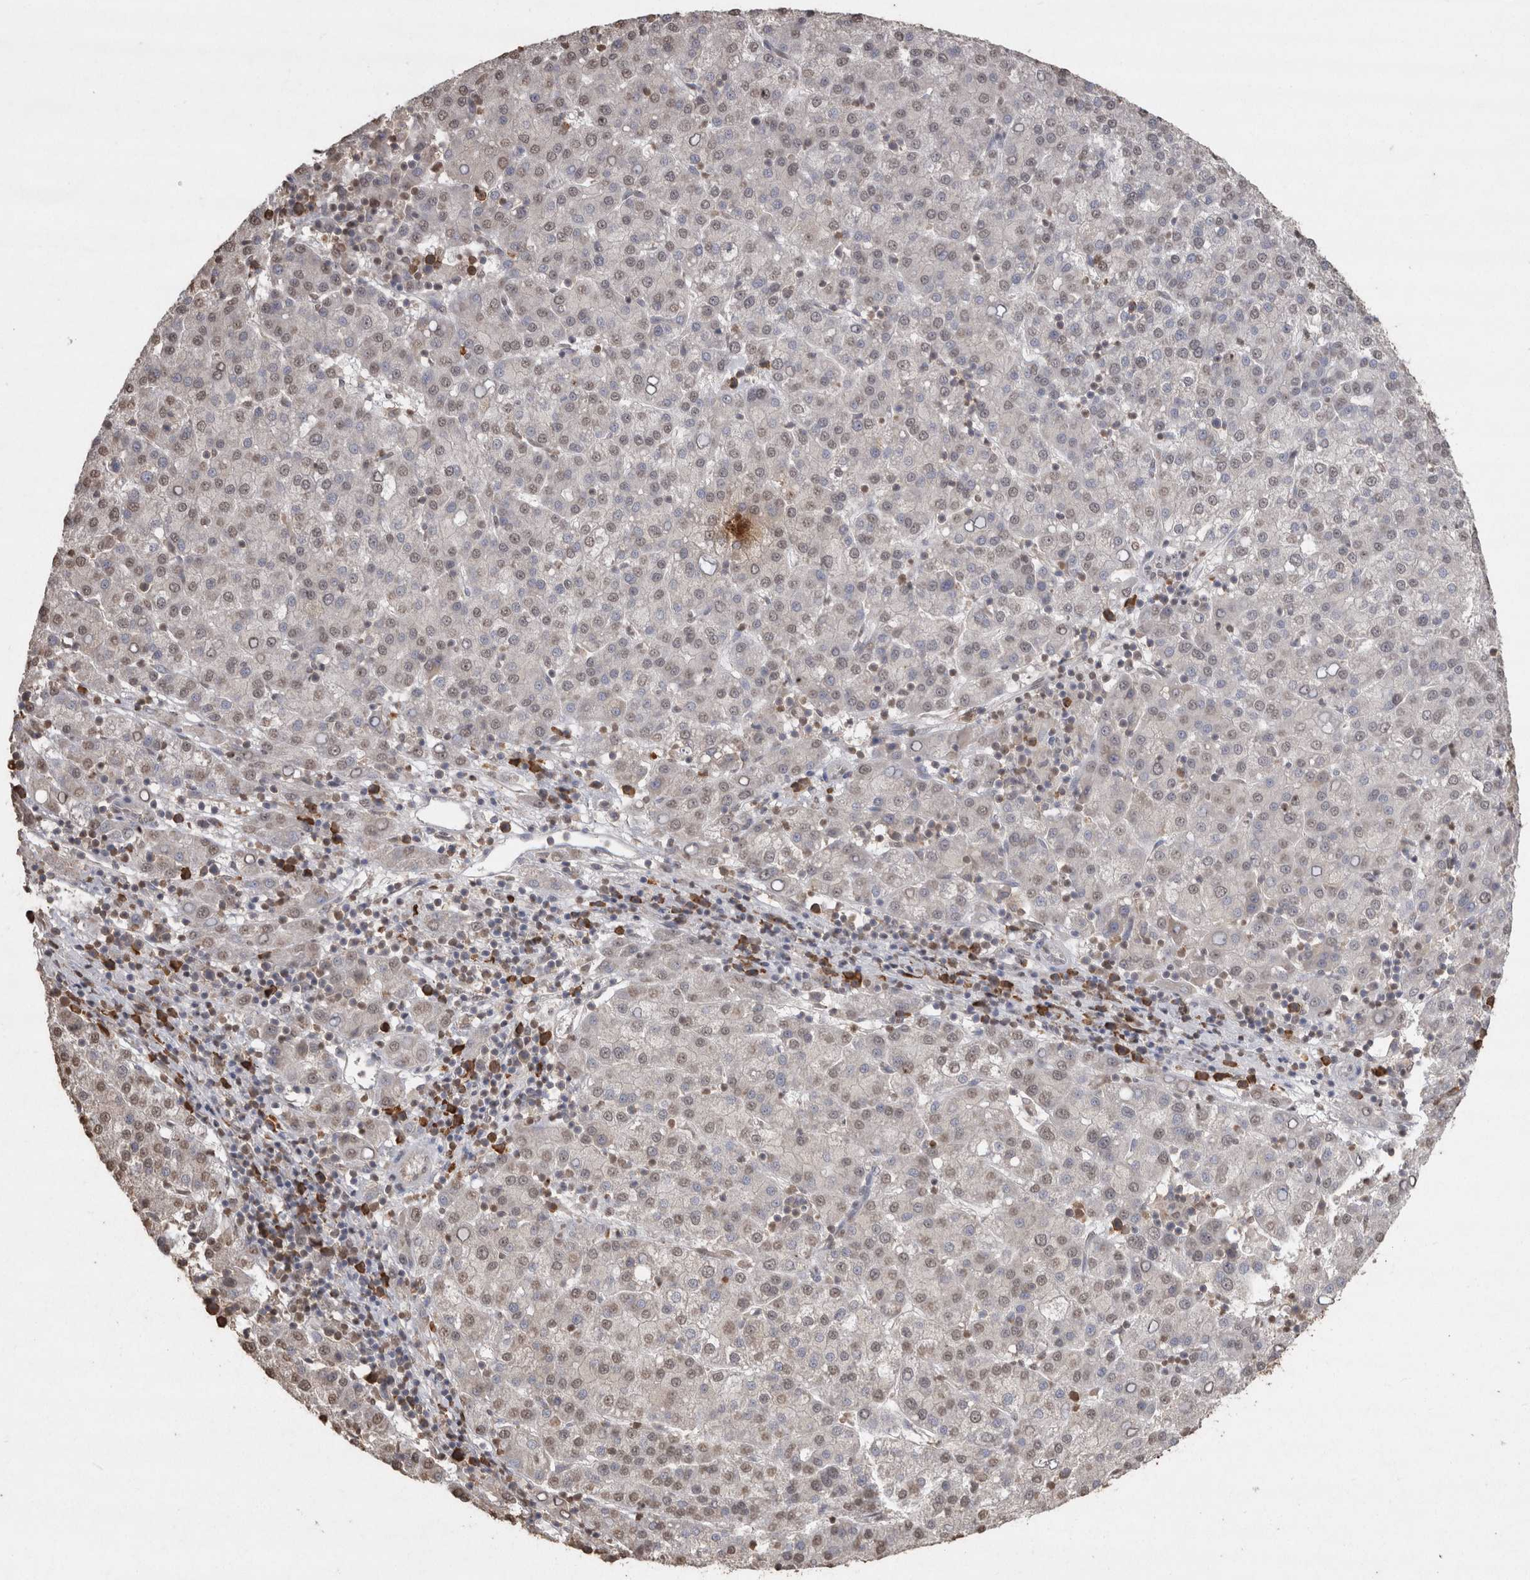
{"staining": {"intensity": "weak", "quantity": "25%-75%", "location": "nuclear"}, "tissue": "liver cancer", "cell_type": "Tumor cells", "image_type": "cancer", "snomed": [{"axis": "morphology", "description": "Carcinoma, Hepatocellular, NOS"}, {"axis": "topography", "description": "Liver"}], "caption": "This photomicrograph reveals liver cancer stained with IHC to label a protein in brown. The nuclear of tumor cells show weak positivity for the protein. Nuclei are counter-stained blue.", "gene": "CRELD2", "patient": {"sex": "female", "age": 58}}